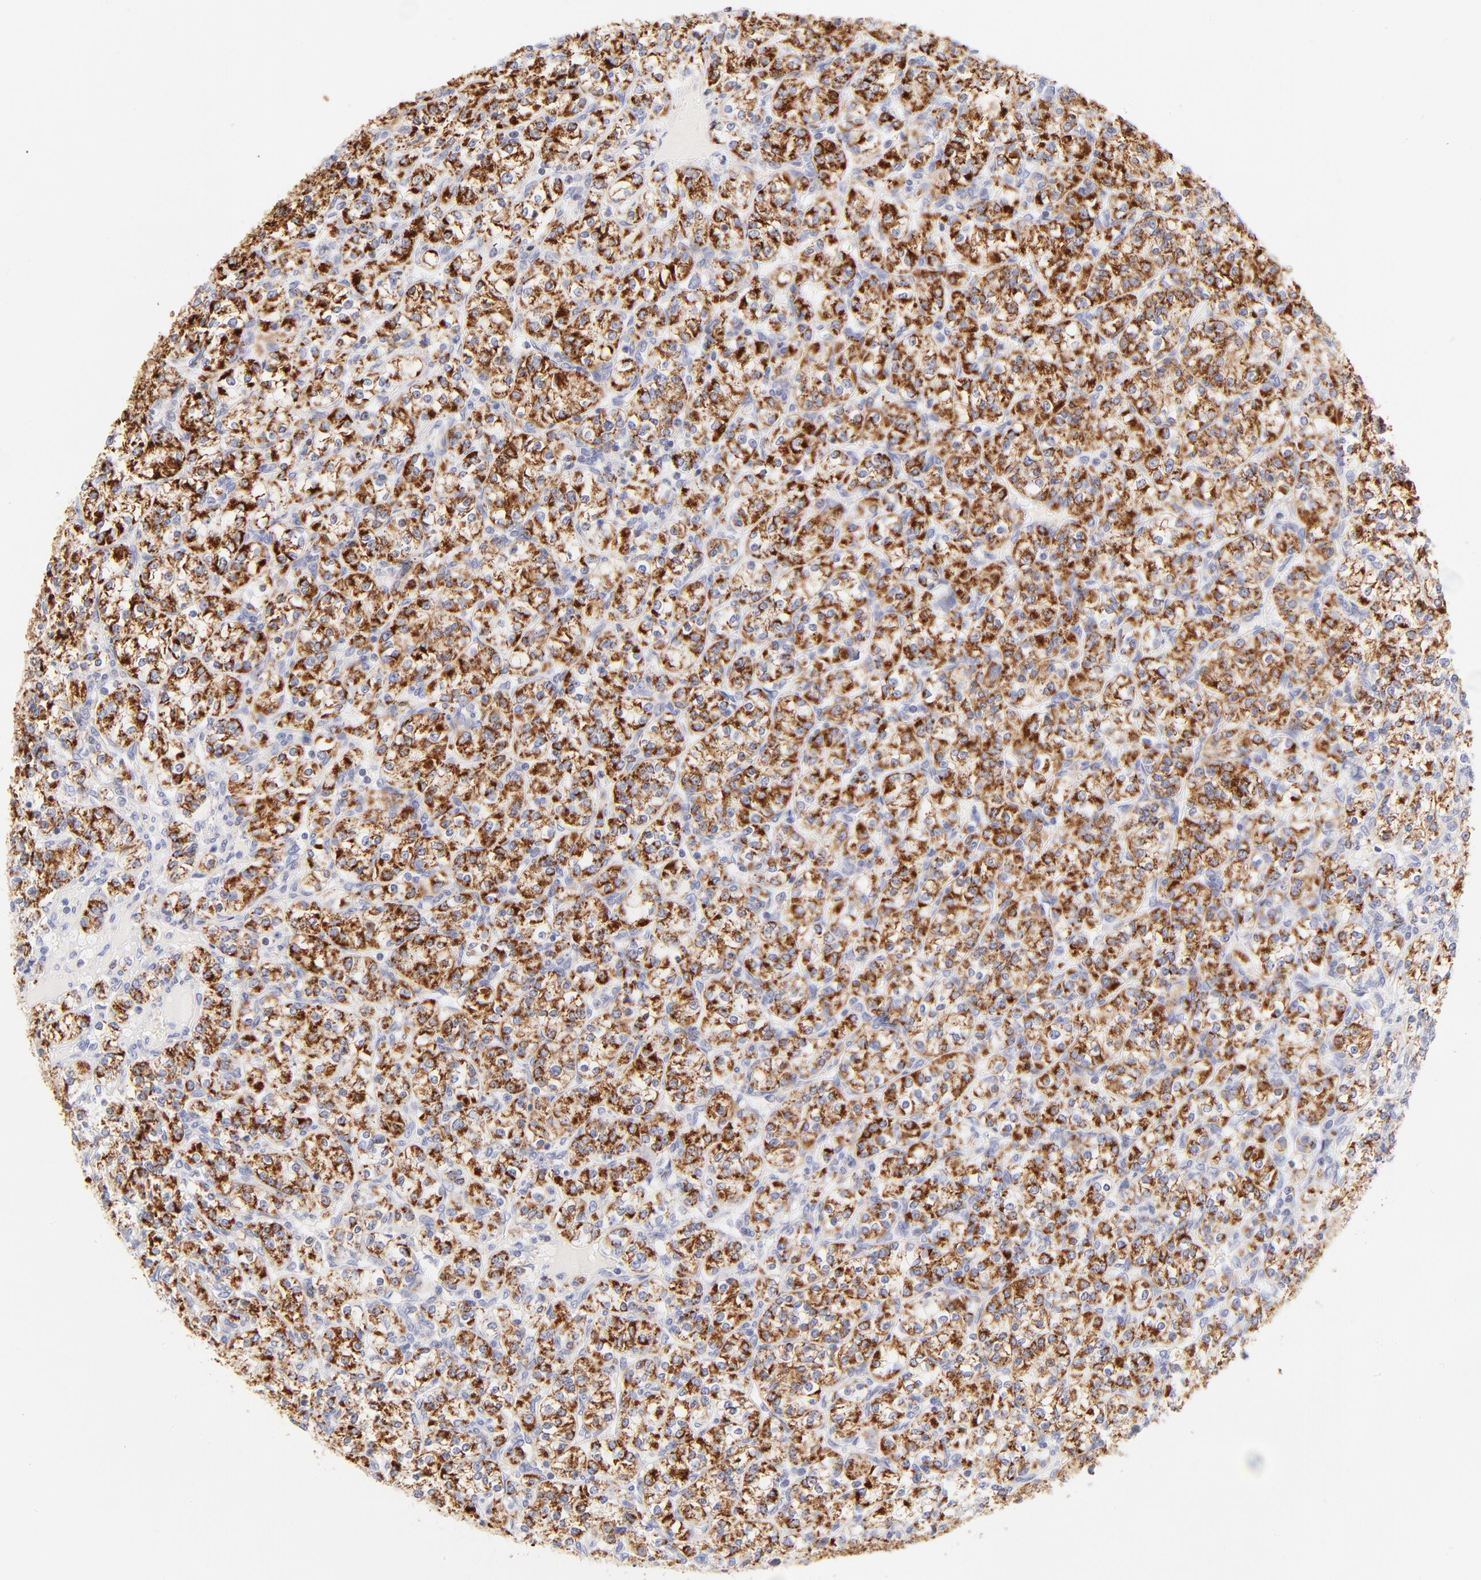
{"staining": {"intensity": "strong", "quantity": ">75%", "location": "cytoplasmic/membranous"}, "tissue": "renal cancer", "cell_type": "Tumor cells", "image_type": "cancer", "snomed": [{"axis": "morphology", "description": "Adenocarcinoma, NOS"}, {"axis": "topography", "description": "Kidney"}], "caption": "Immunohistochemical staining of human renal adenocarcinoma demonstrates strong cytoplasmic/membranous protein positivity in about >75% of tumor cells.", "gene": "AIFM1", "patient": {"sex": "male", "age": 77}}